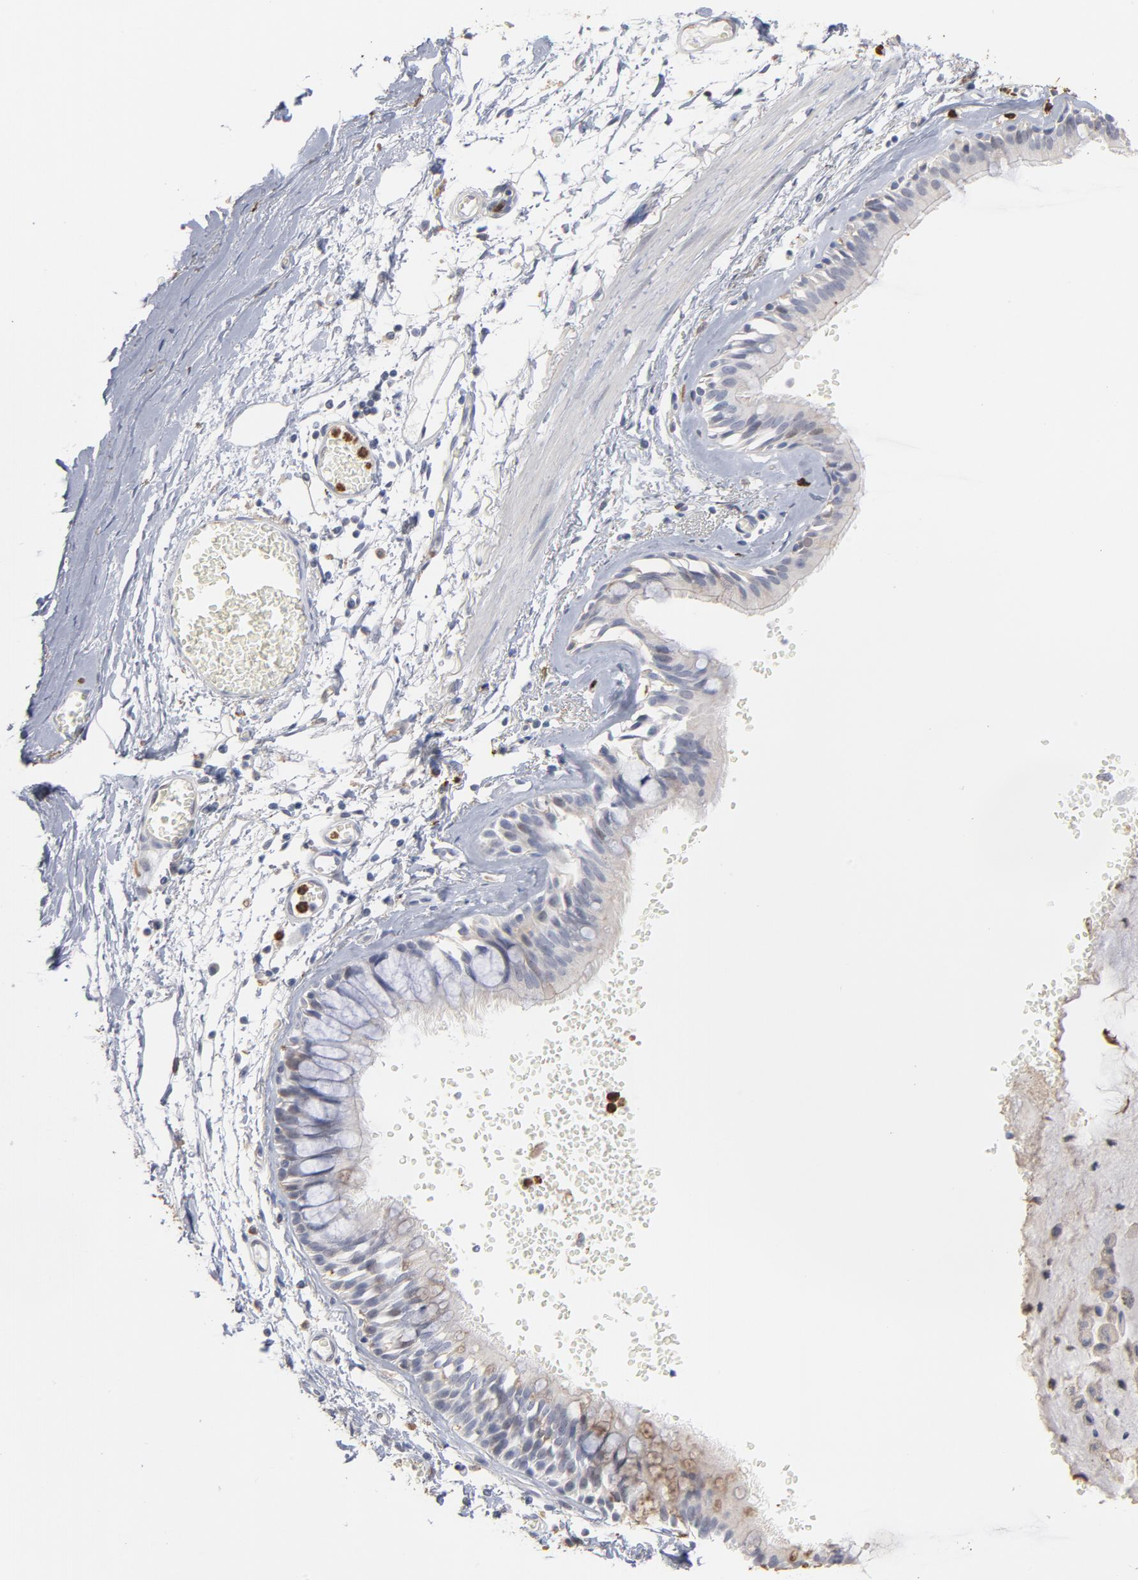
{"staining": {"intensity": "weak", "quantity": "25%-75%", "location": "cytoplasmic/membranous,nuclear"}, "tissue": "bronchus", "cell_type": "Respiratory epithelial cells", "image_type": "normal", "snomed": [{"axis": "morphology", "description": "Normal tissue, NOS"}, {"axis": "topography", "description": "Bronchus"}, {"axis": "topography", "description": "Lung"}], "caption": "Weak cytoplasmic/membranous,nuclear positivity is identified in approximately 25%-75% of respiratory epithelial cells in unremarkable bronchus. Nuclei are stained in blue.", "gene": "PNMA1", "patient": {"sex": "female", "age": 56}}